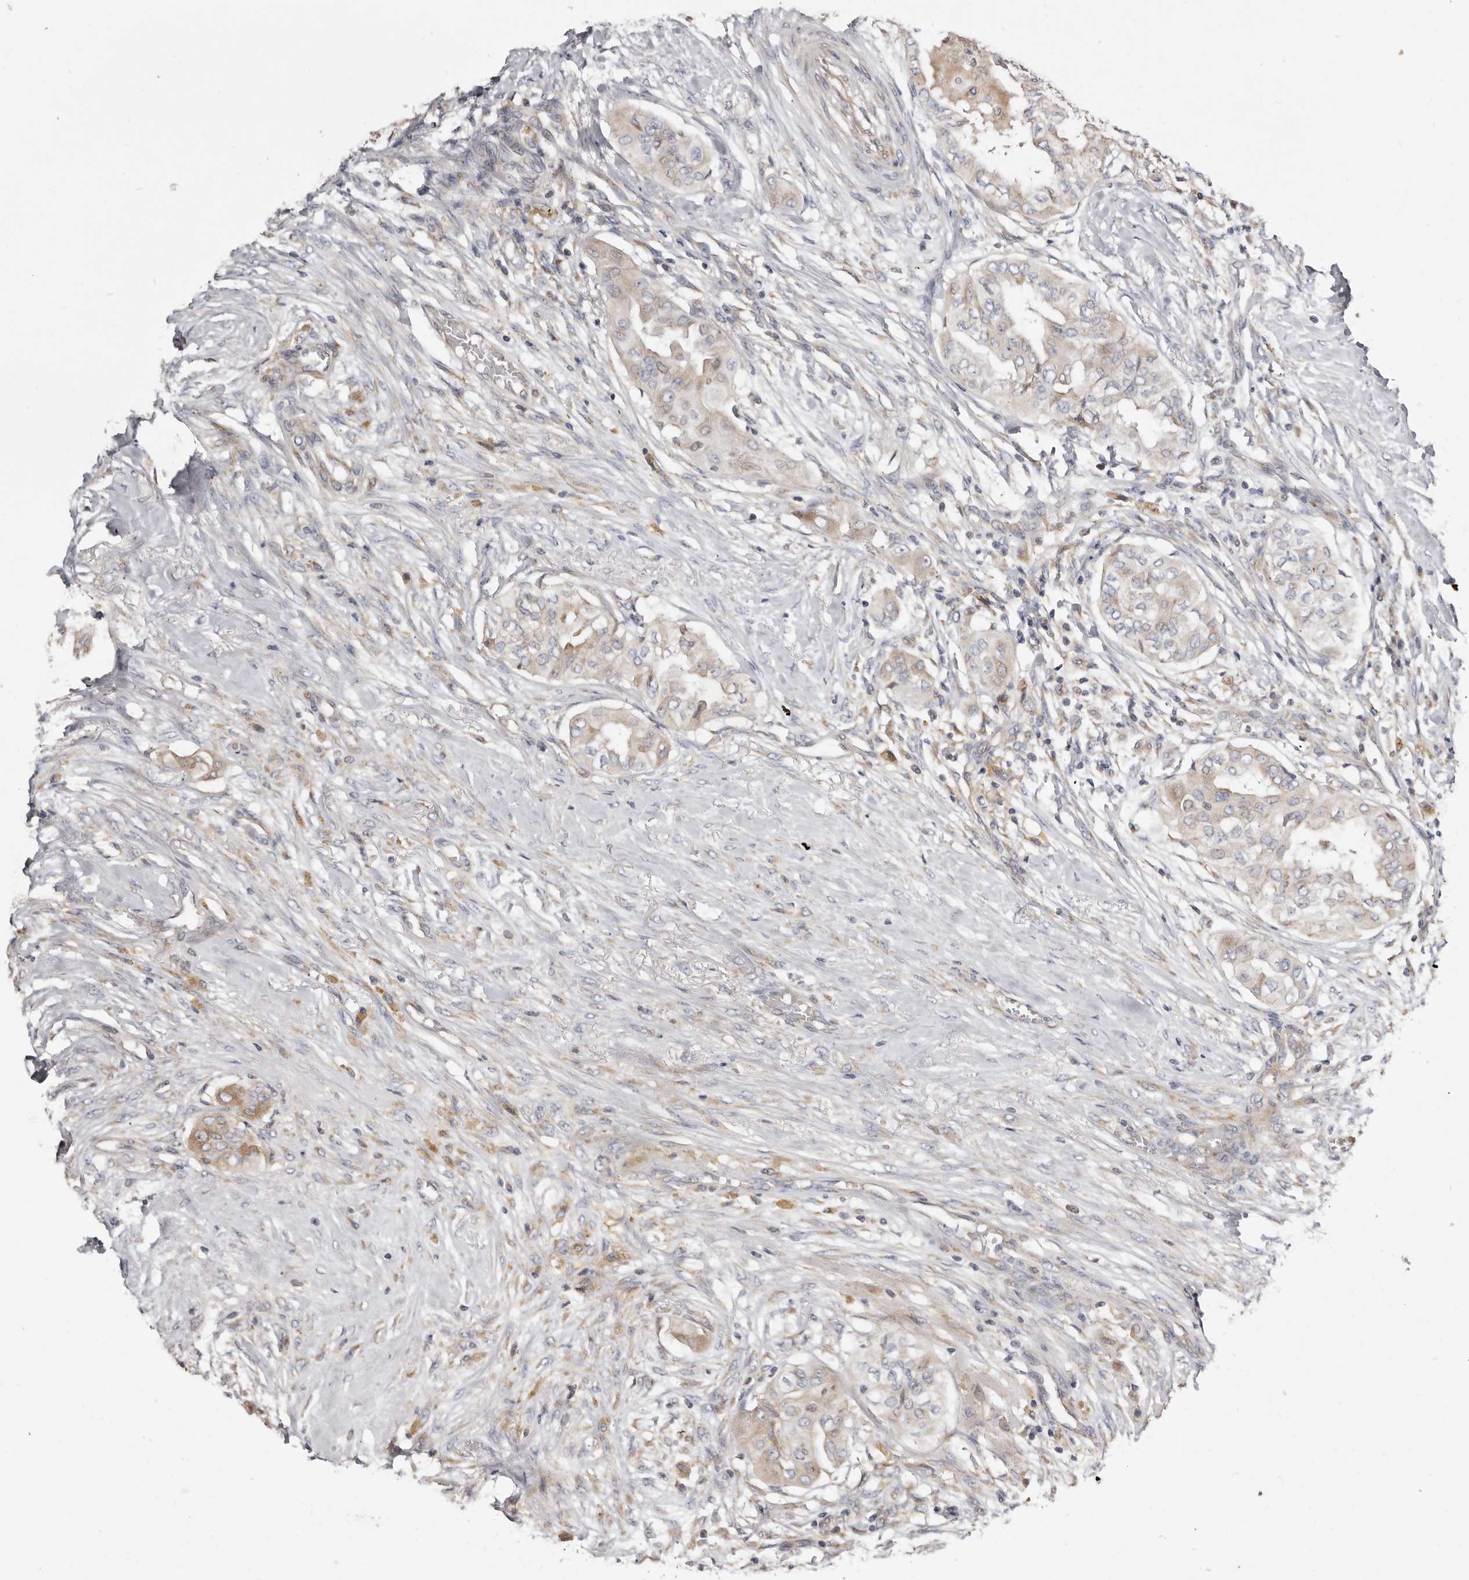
{"staining": {"intensity": "weak", "quantity": "25%-75%", "location": "cytoplasmic/membranous"}, "tissue": "thyroid cancer", "cell_type": "Tumor cells", "image_type": "cancer", "snomed": [{"axis": "morphology", "description": "Papillary adenocarcinoma, NOS"}, {"axis": "topography", "description": "Thyroid gland"}], "caption": "High-magnification brightfield microscopy of thyroid papillary adenocarcinoma stained with DAB (3,3'-diaminobenzidine) (brown) and counterstained with hematoxylin (blue). tumor cells exhibit weak cytoplasmic/membranous positivity is seen in about25%-75% of cells.", "gene": "ASIC5", "patient": {"sex": "female", "age": 59}}